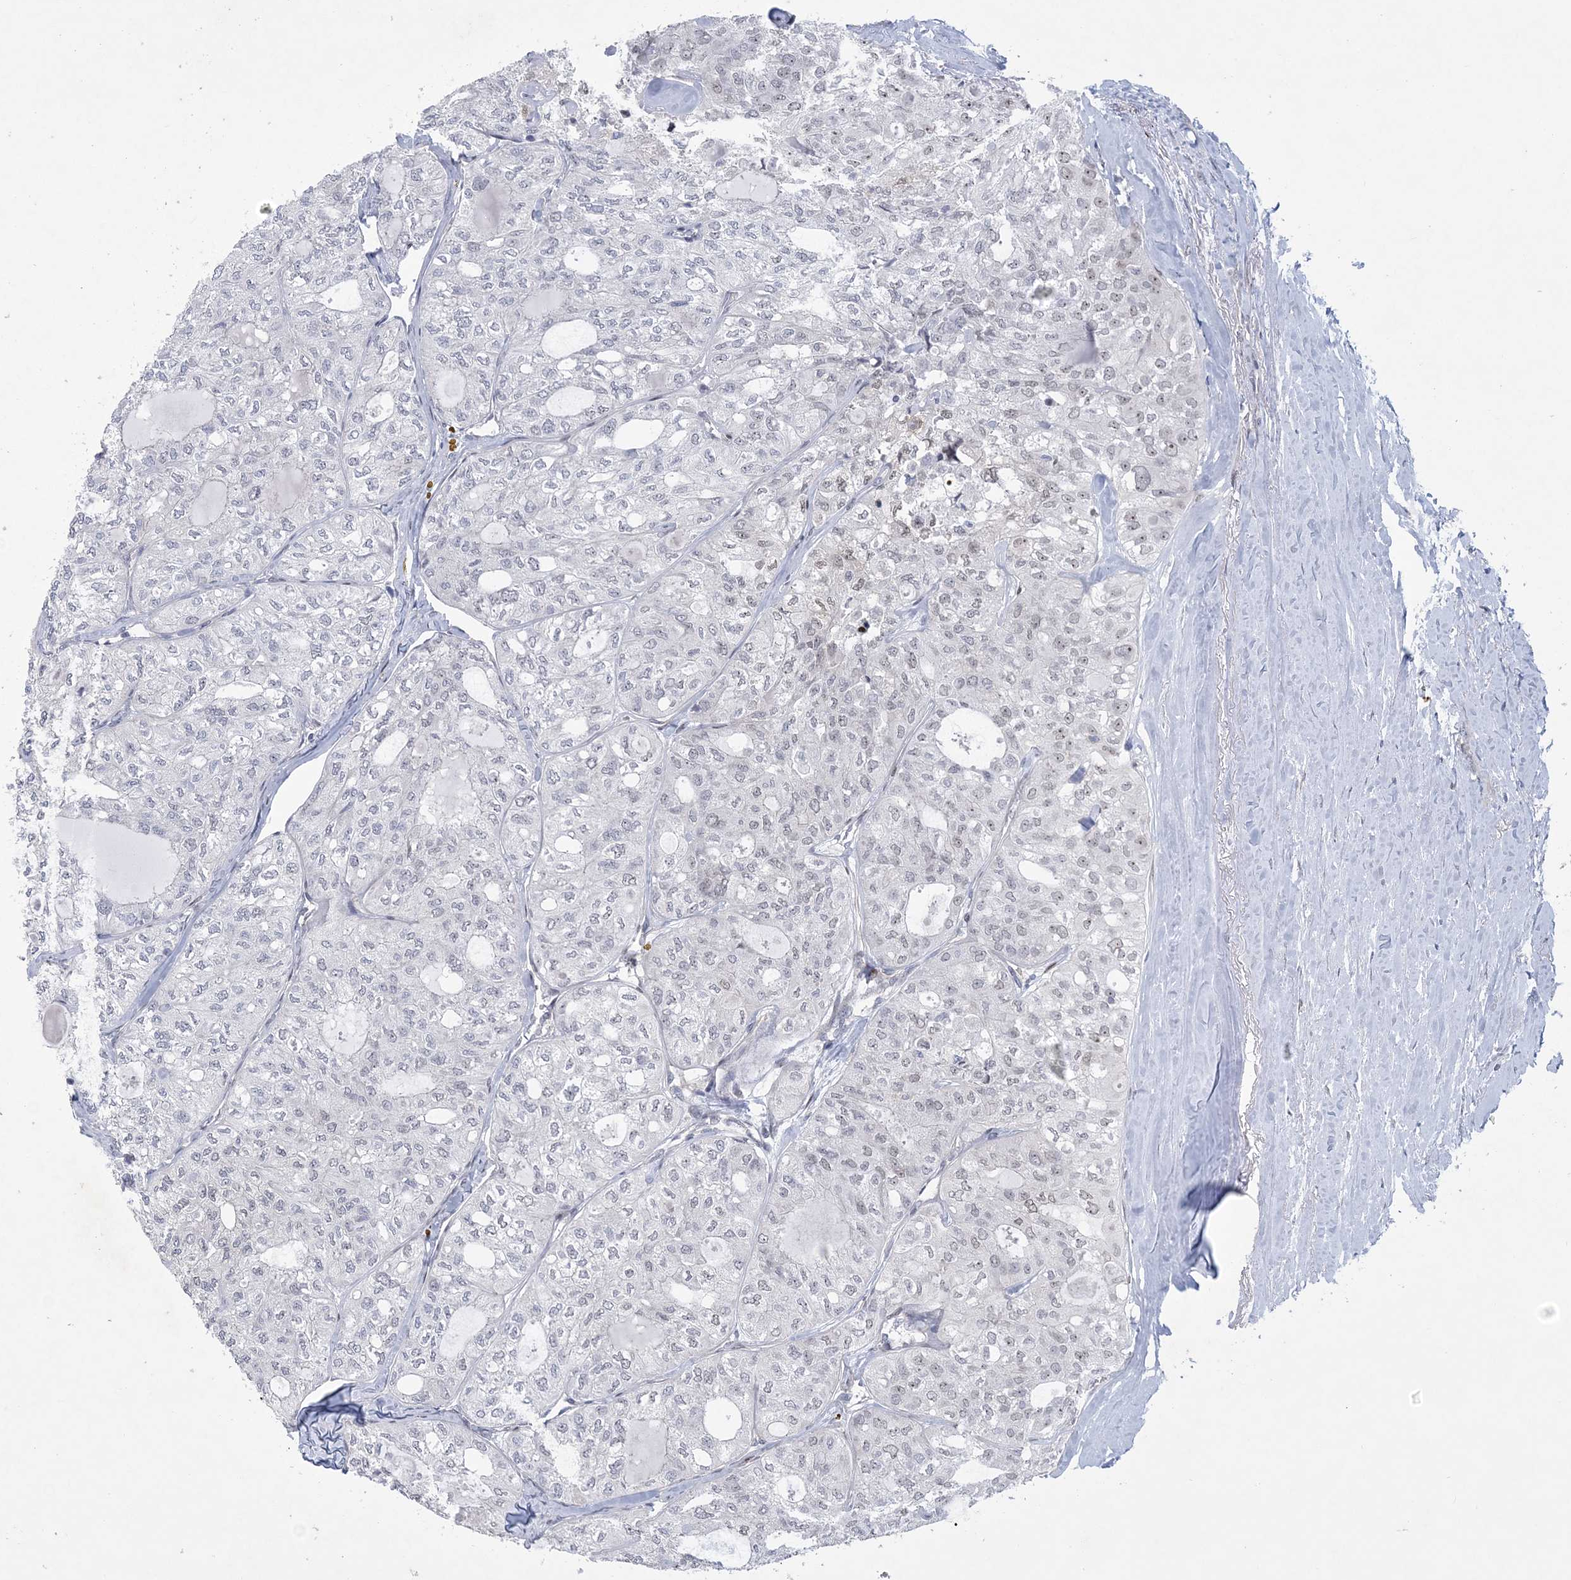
{"staining": {"intensity": "weak", "quantity": "<25%", "location": "nuclear"}, "tissue": "thyroid cancer", "cell_type": "Tumor cells", "image_type": "cancer", "snomed": [{"axis": "morphology", "description": "Follicular adenoma carcinoma, NOS"}, {"axis": "topography", "description": "Thyroid gland"}], "caption": "There is no significant staining in tumor cells of thyroid follicular adenoma carcinoma.", "gene": "HOMEZ", "patient": {"sex": "male", "age": 75}}